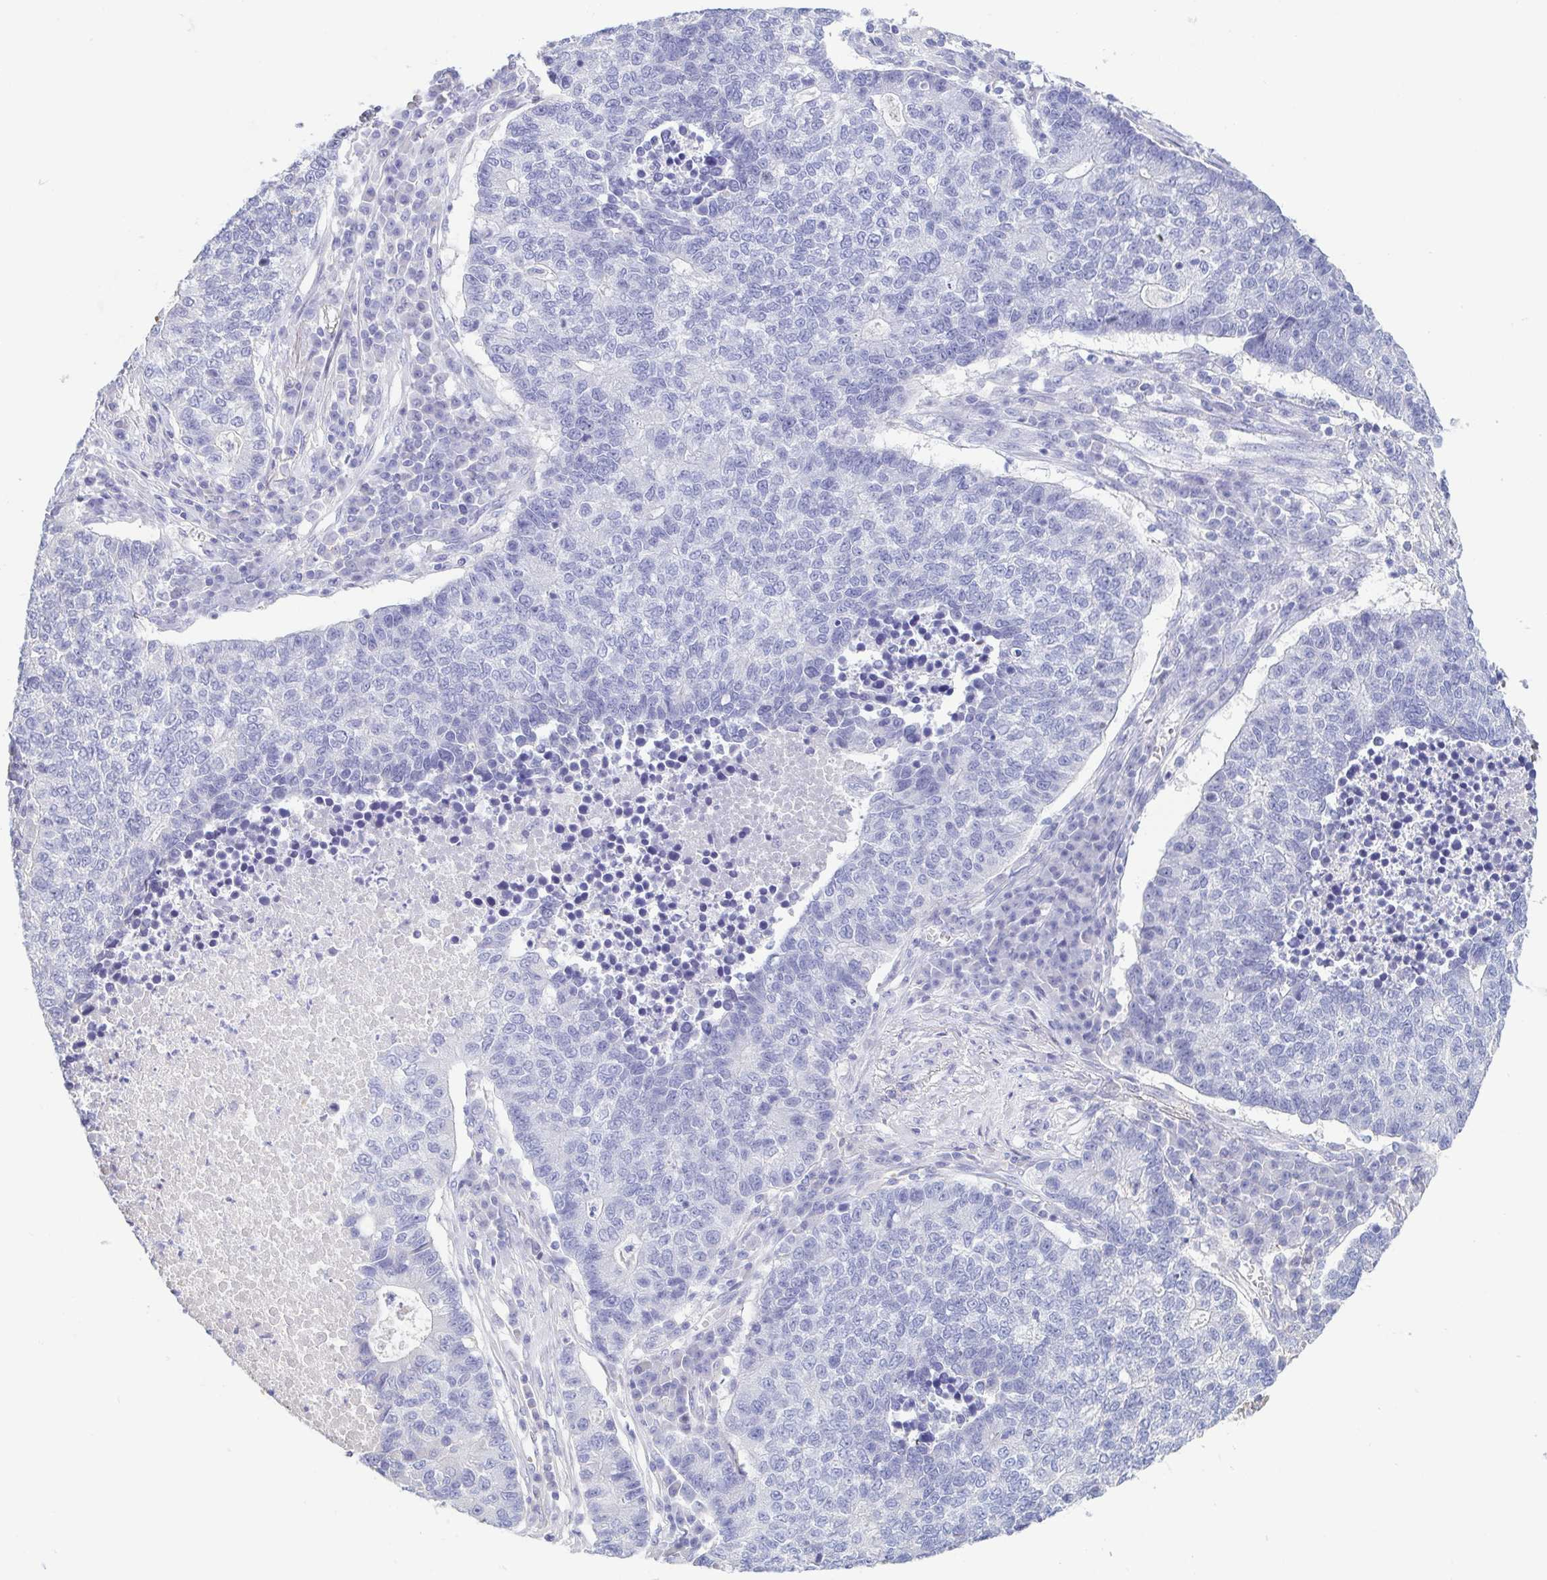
{"staining": {"intensity": "negative", "quantity": "none", "location": "none"}, "tissue": "lung cancer", "cell_type": "Tumor cells", "image_type": "cancer", "snomed": [{"axis": "morphology", "description": "Adenocarcinoma, NOS"}, {"axis": "topography", "description": "Lung"}], "caption": "The photomicrograph demonstrates no significant positivity in tumor cells of lung cancer (adenocarcinoma). Brightfield microscopy of immunohistochemistry stained with DAB (brown) and hematoxylin (blue), captured at high magnification.", "gene": "TREH", "patient": {"sex": "male", "age": 57}}